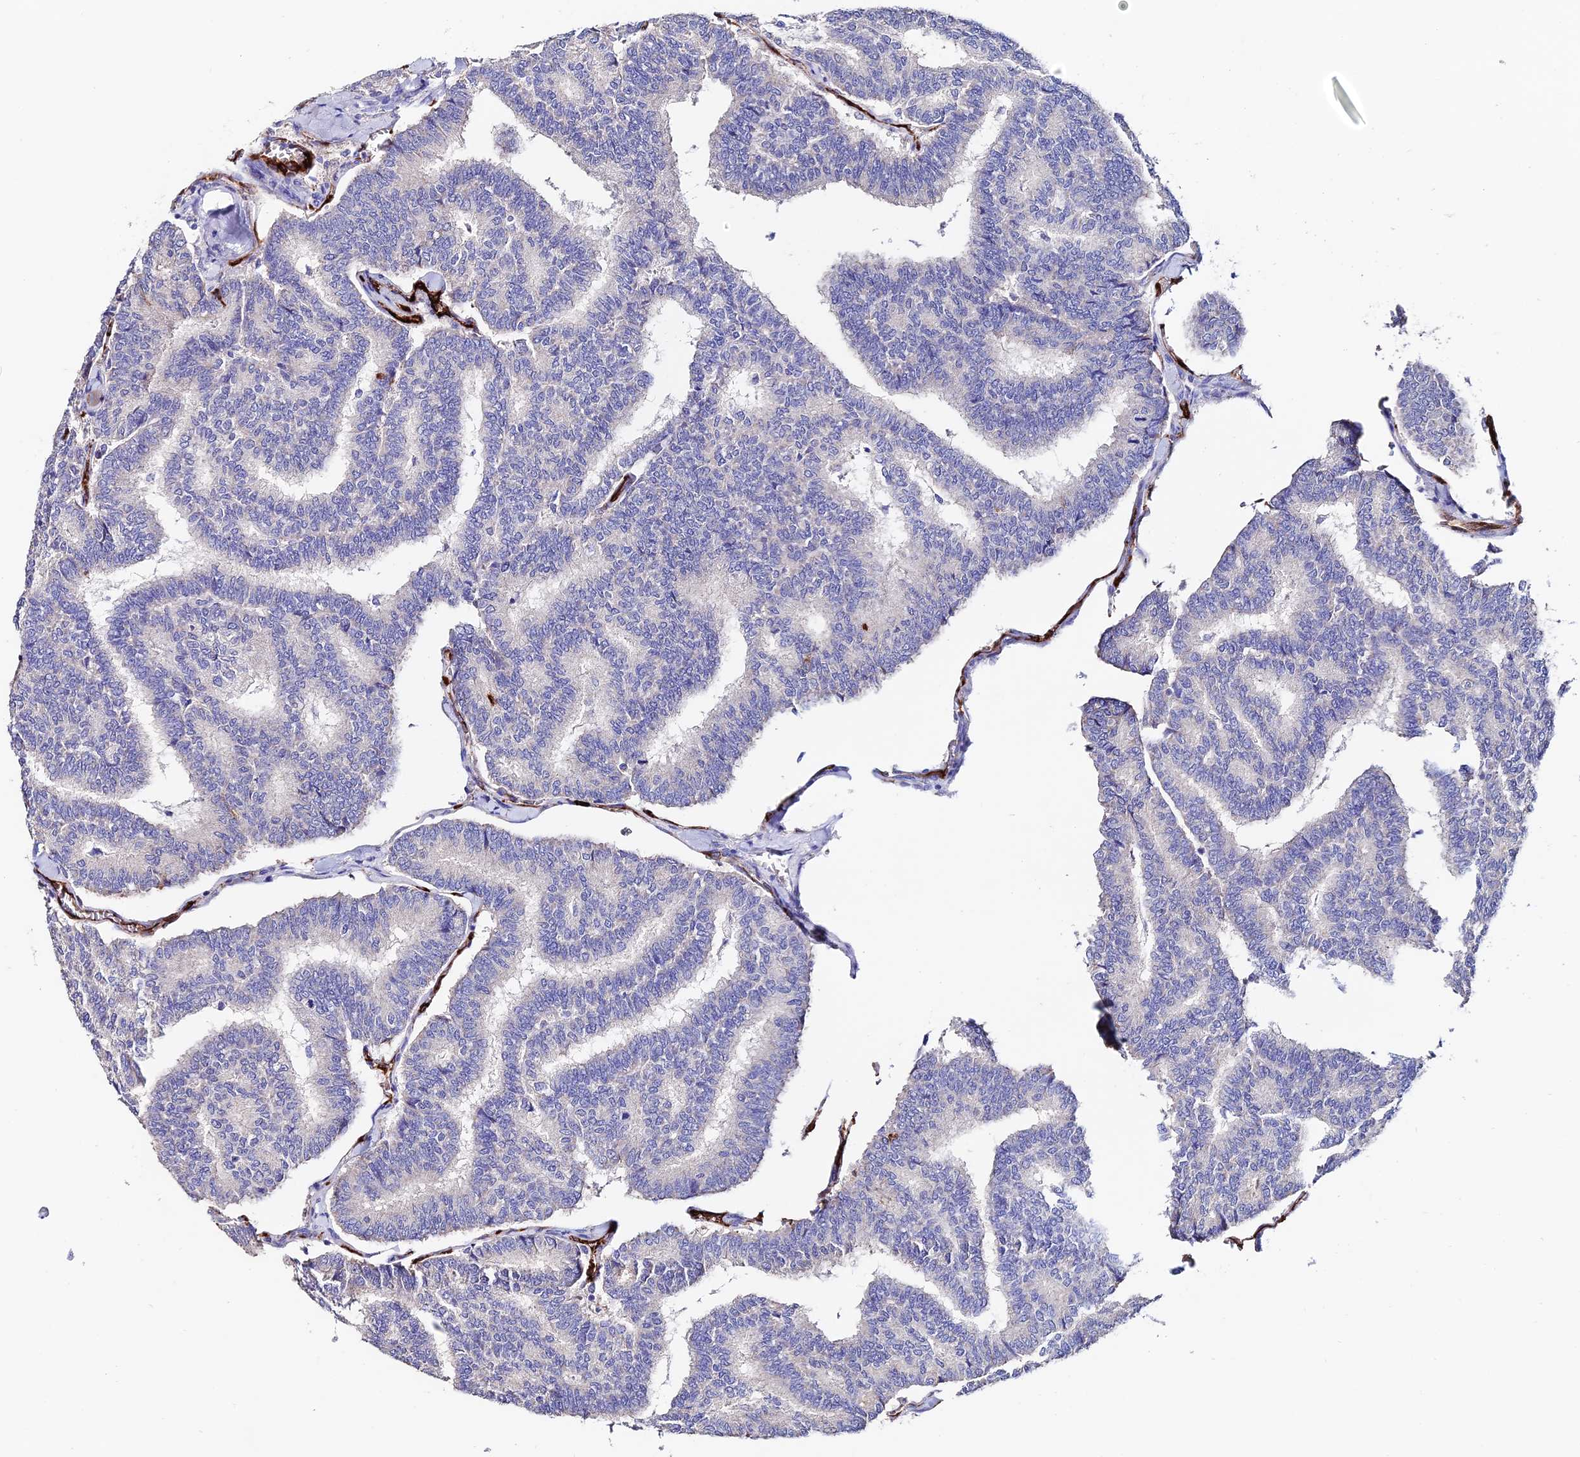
{"staining": {"intensity": "negative", "quantity": "none", "location": "none"}, "tissue": "thyroid cancer", "cell_type": "Tumor cells", "image_type": "cancer", "snomed": [{"axis": "morphology", "description": "Papillary adenocarcinoma, NOS"}, {"axis": "topography", "description": "Thyroid gland"}], "caption": "Immunohistochemistry (IHC) micrograph of papillary adenocarcinoma (thyroid) stained for a protein (brown), which demonstrates no staining in tumor cells.", "gene": "ESM1", "patient": {"sex": "female", "age": 35}}